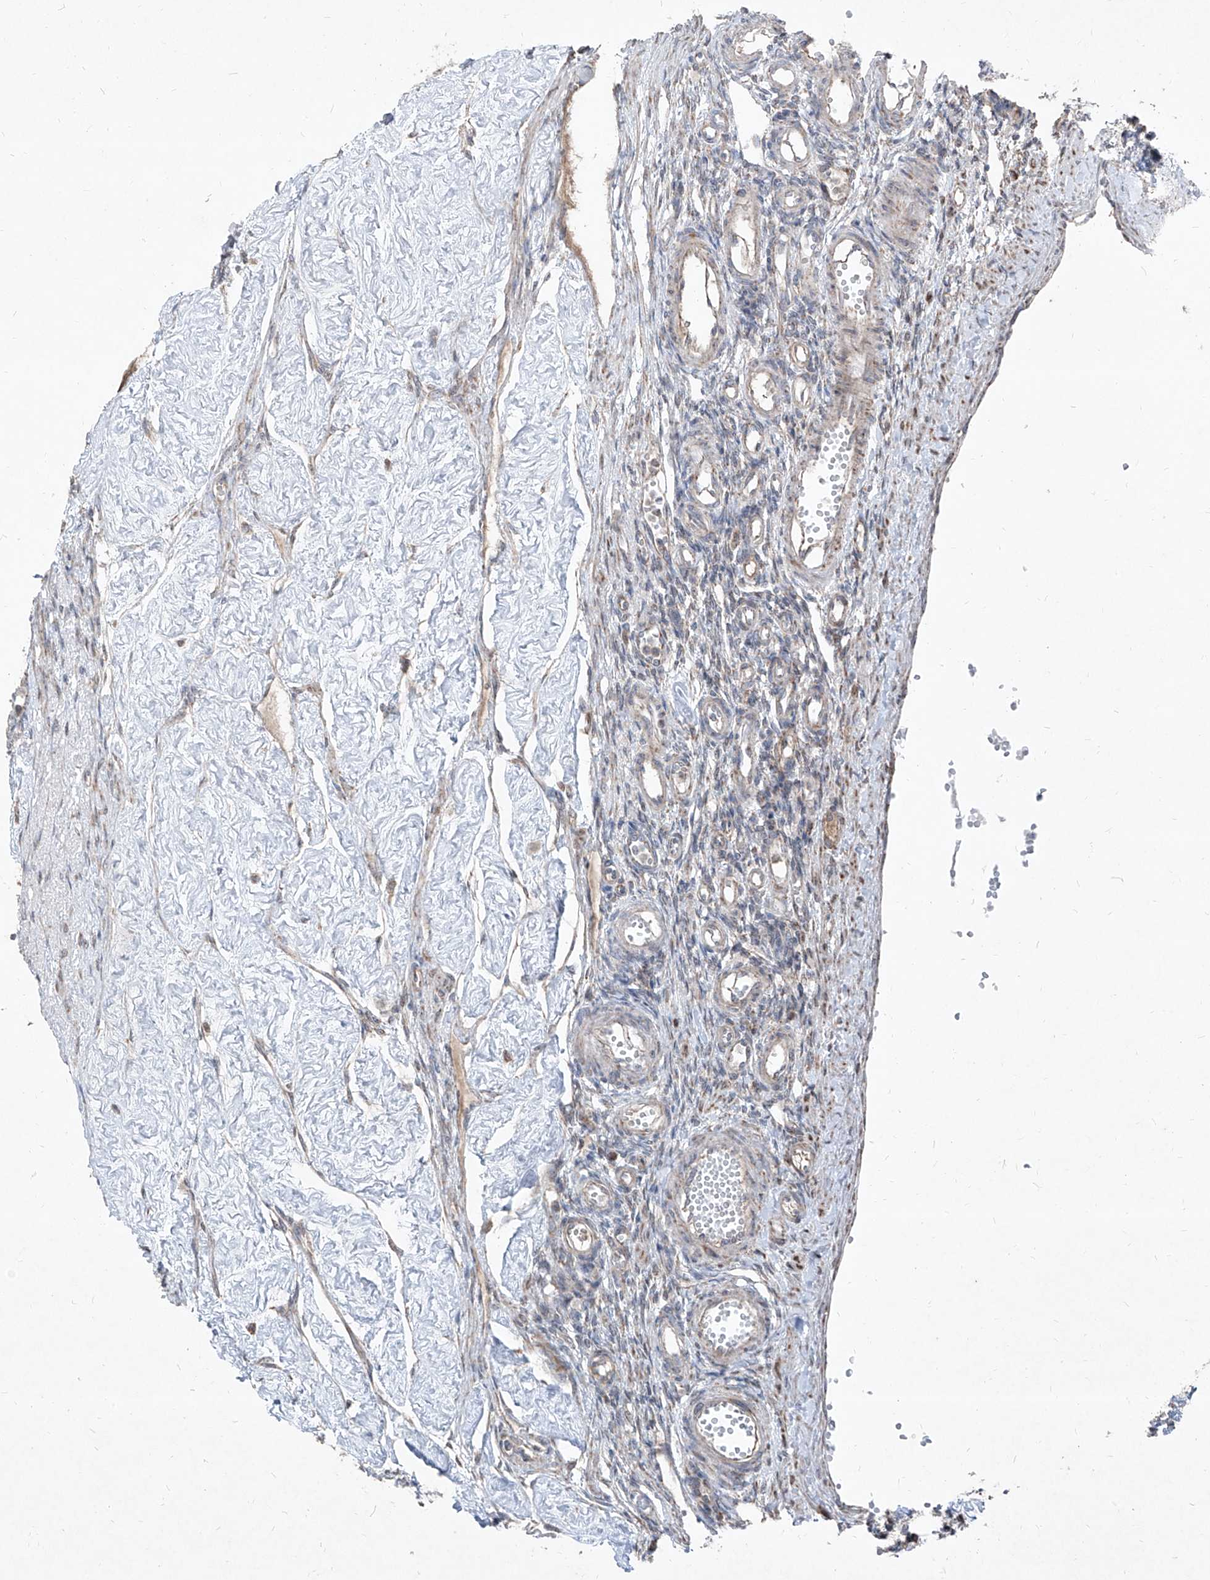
{"staining": {"intensity": "negative", "quantity": "none", "location": "none"}, "tissue": "ovary", "cell_type": "Ovarian stroma cells", "image_type": "normal", "snomed": [{"axis": "morphology", "description": "Normal tissue, NOS"}, {"axis": "morphology", "description": "Cyst, NOS"}, {"axis": "topography", "description": "Ovary"}], "caption": "The image shows no significant staining in ovarian stroma cells of ovary. (DAB IHC with hematoxylin counter stain).", "gene": "NDUFB3", "patient": {"sex": "female", "age": 33}}